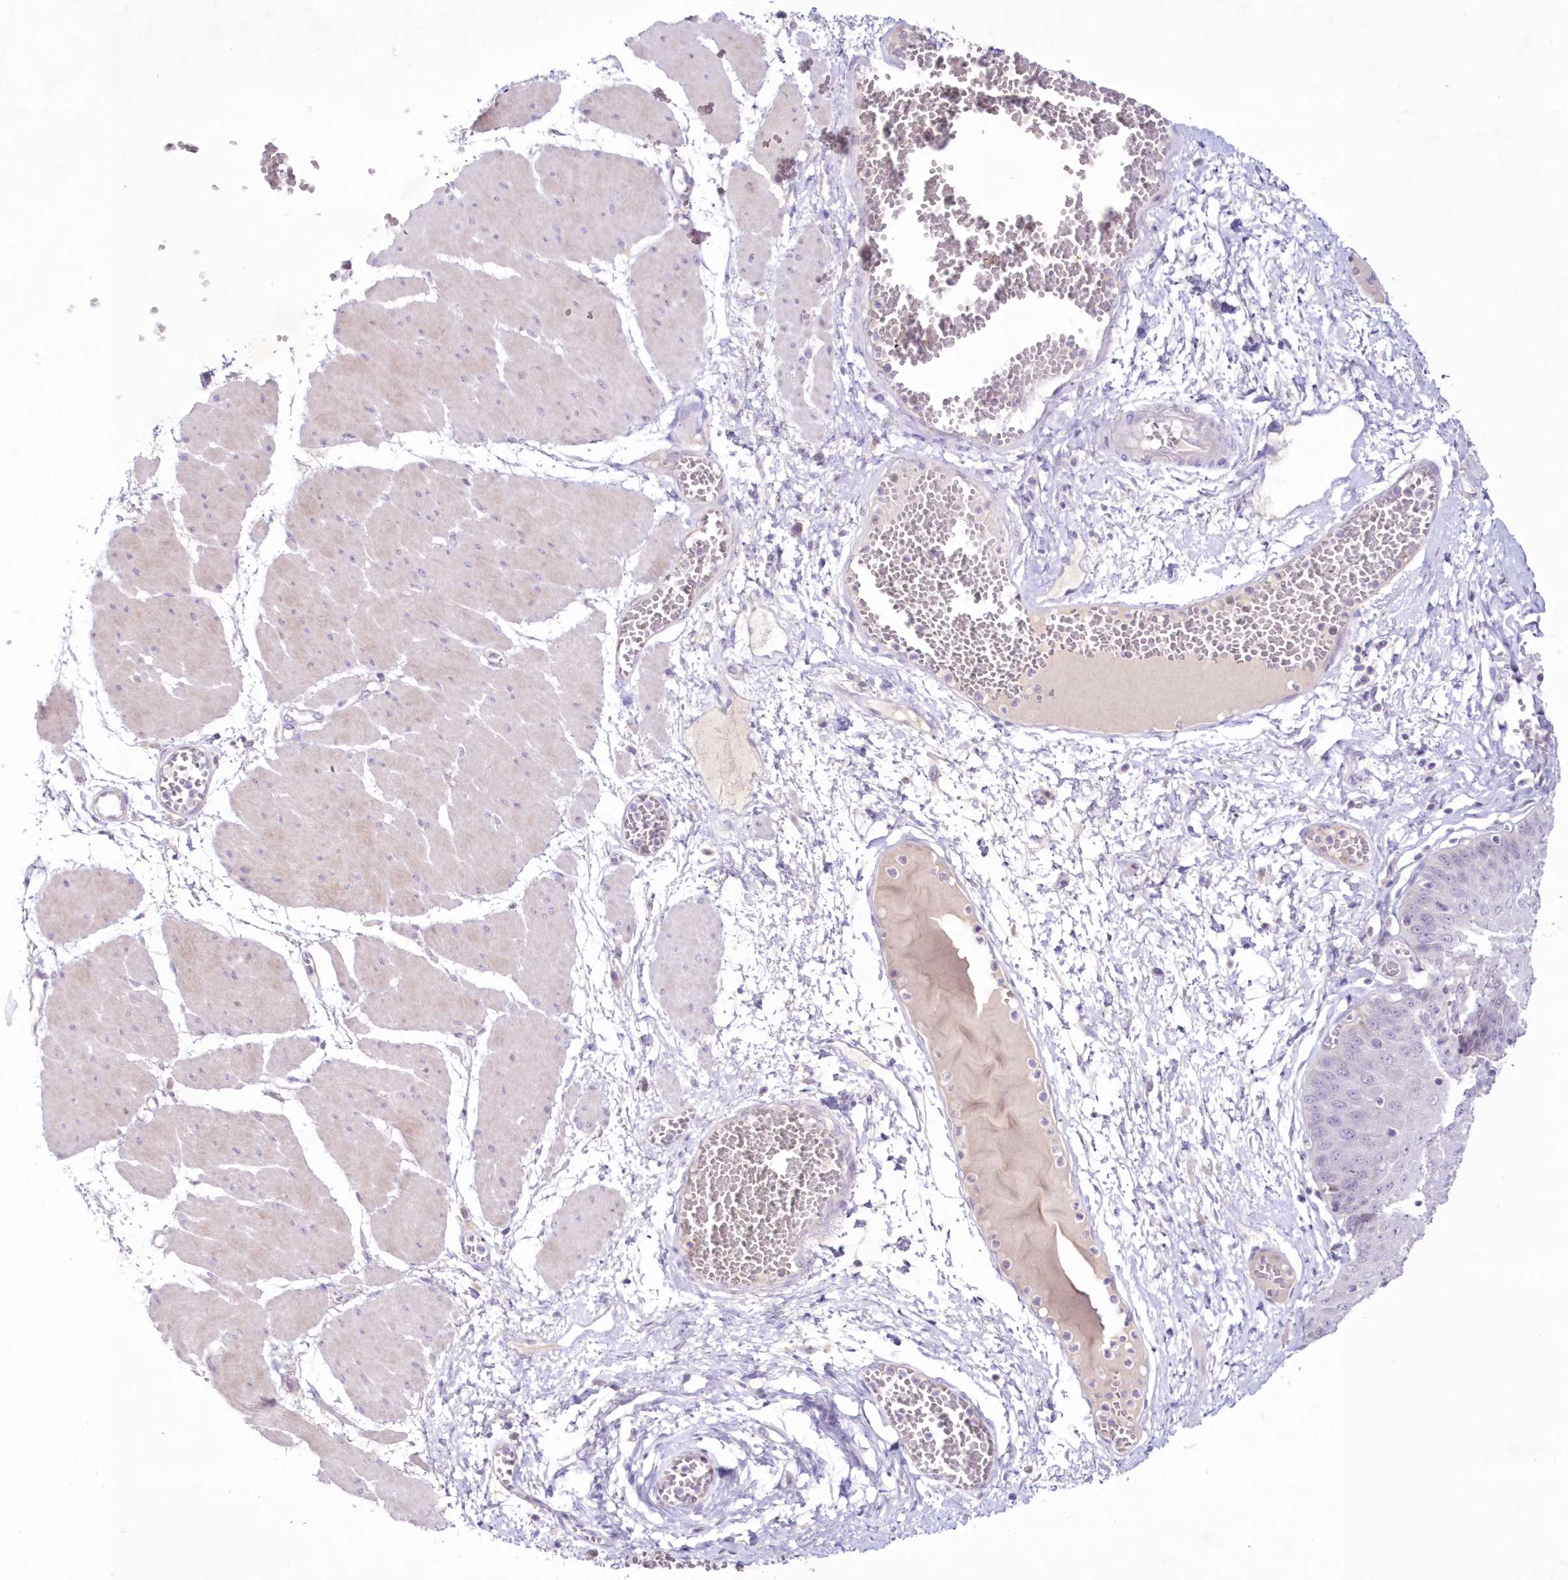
{"staining": {"intensity": "negative", "quantity": "none", "location": "none"}, "tissue": "esophagus", "cell_type": "Squamous epithelial cells", "image_type": "normal", "snomed": [{"axis": "morphology", "description": "Normal tissue, NOS"}, {"axis": "topography", "description": "Esophagus"}], "caption": "Immunohistochemistry (IHC) image of normal esophagus: esophagus stained with DAB demonstrates no significant protein positivity in squamous epithelial cells.", "gene": "NEU4", "patient": {"sex": "male", "age": 60}}